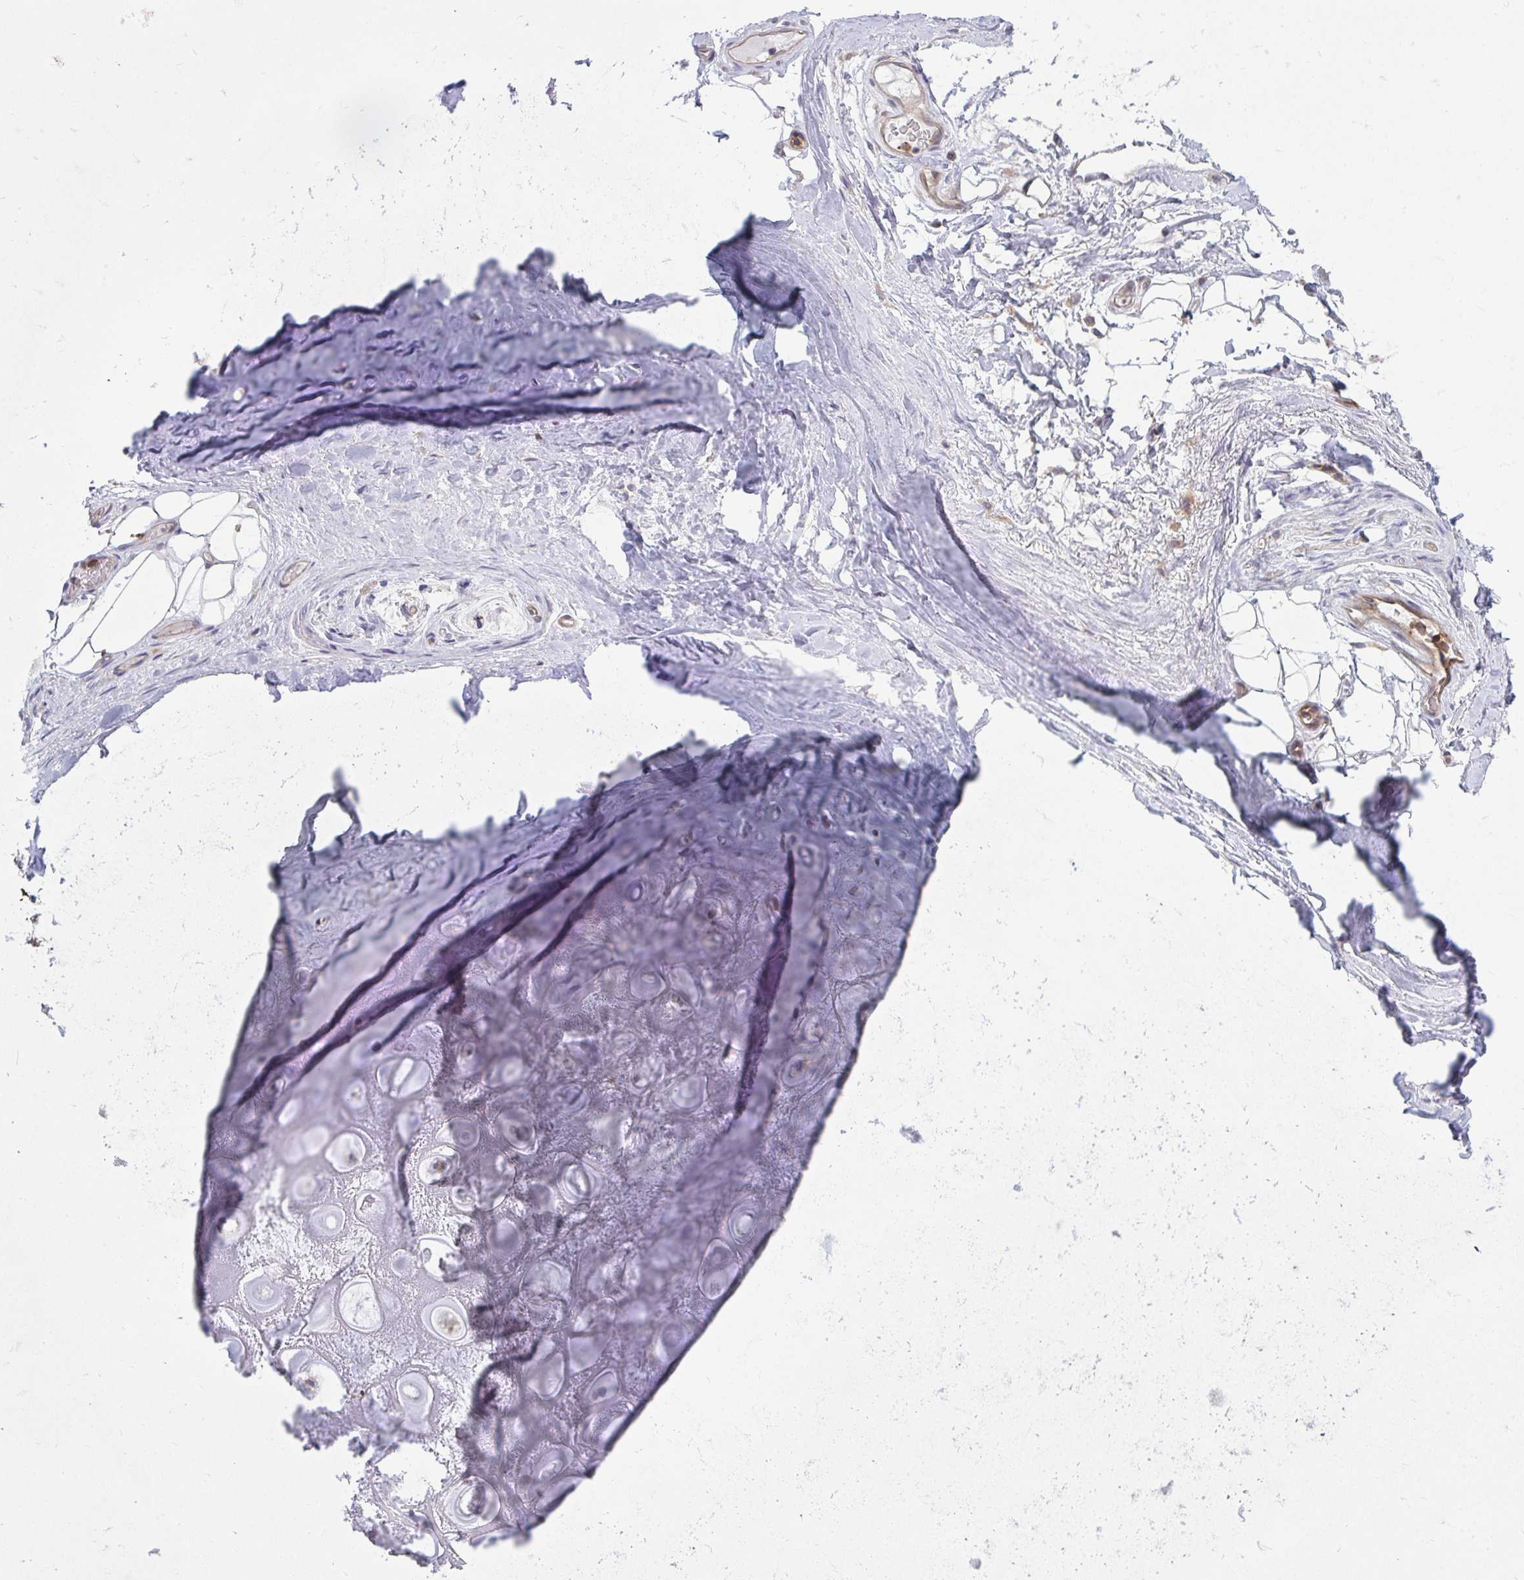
{"staining": {"intensity": "negative", "quantity": "none", "location": "none"}, "tissue": "adipose tissue", "cell_type": "Adipocytes", "image_type": "normal", "snomed": [{"axis": "morphology", "description": "Normal tissue, NOS"}, {"axis": "topography", "description": "Lymph node"}, {"axis": "topography", "description": "Cartilage tissue"}, {"axis": "topography", "description": "Nasopharynx"}], "caption": "Immunohistochemistry (IHC) micrograph of benign human adipose tissue stained for a protein (brown), which shows no staining in adipocytes. The staining is performed using DAB (3,3'-diaminobenzidine) brown chromogen with nuclei counter-stained in using hematoxylin.", "gene": "ASAP1", "patient": {"sex": "male", "age": 63}}